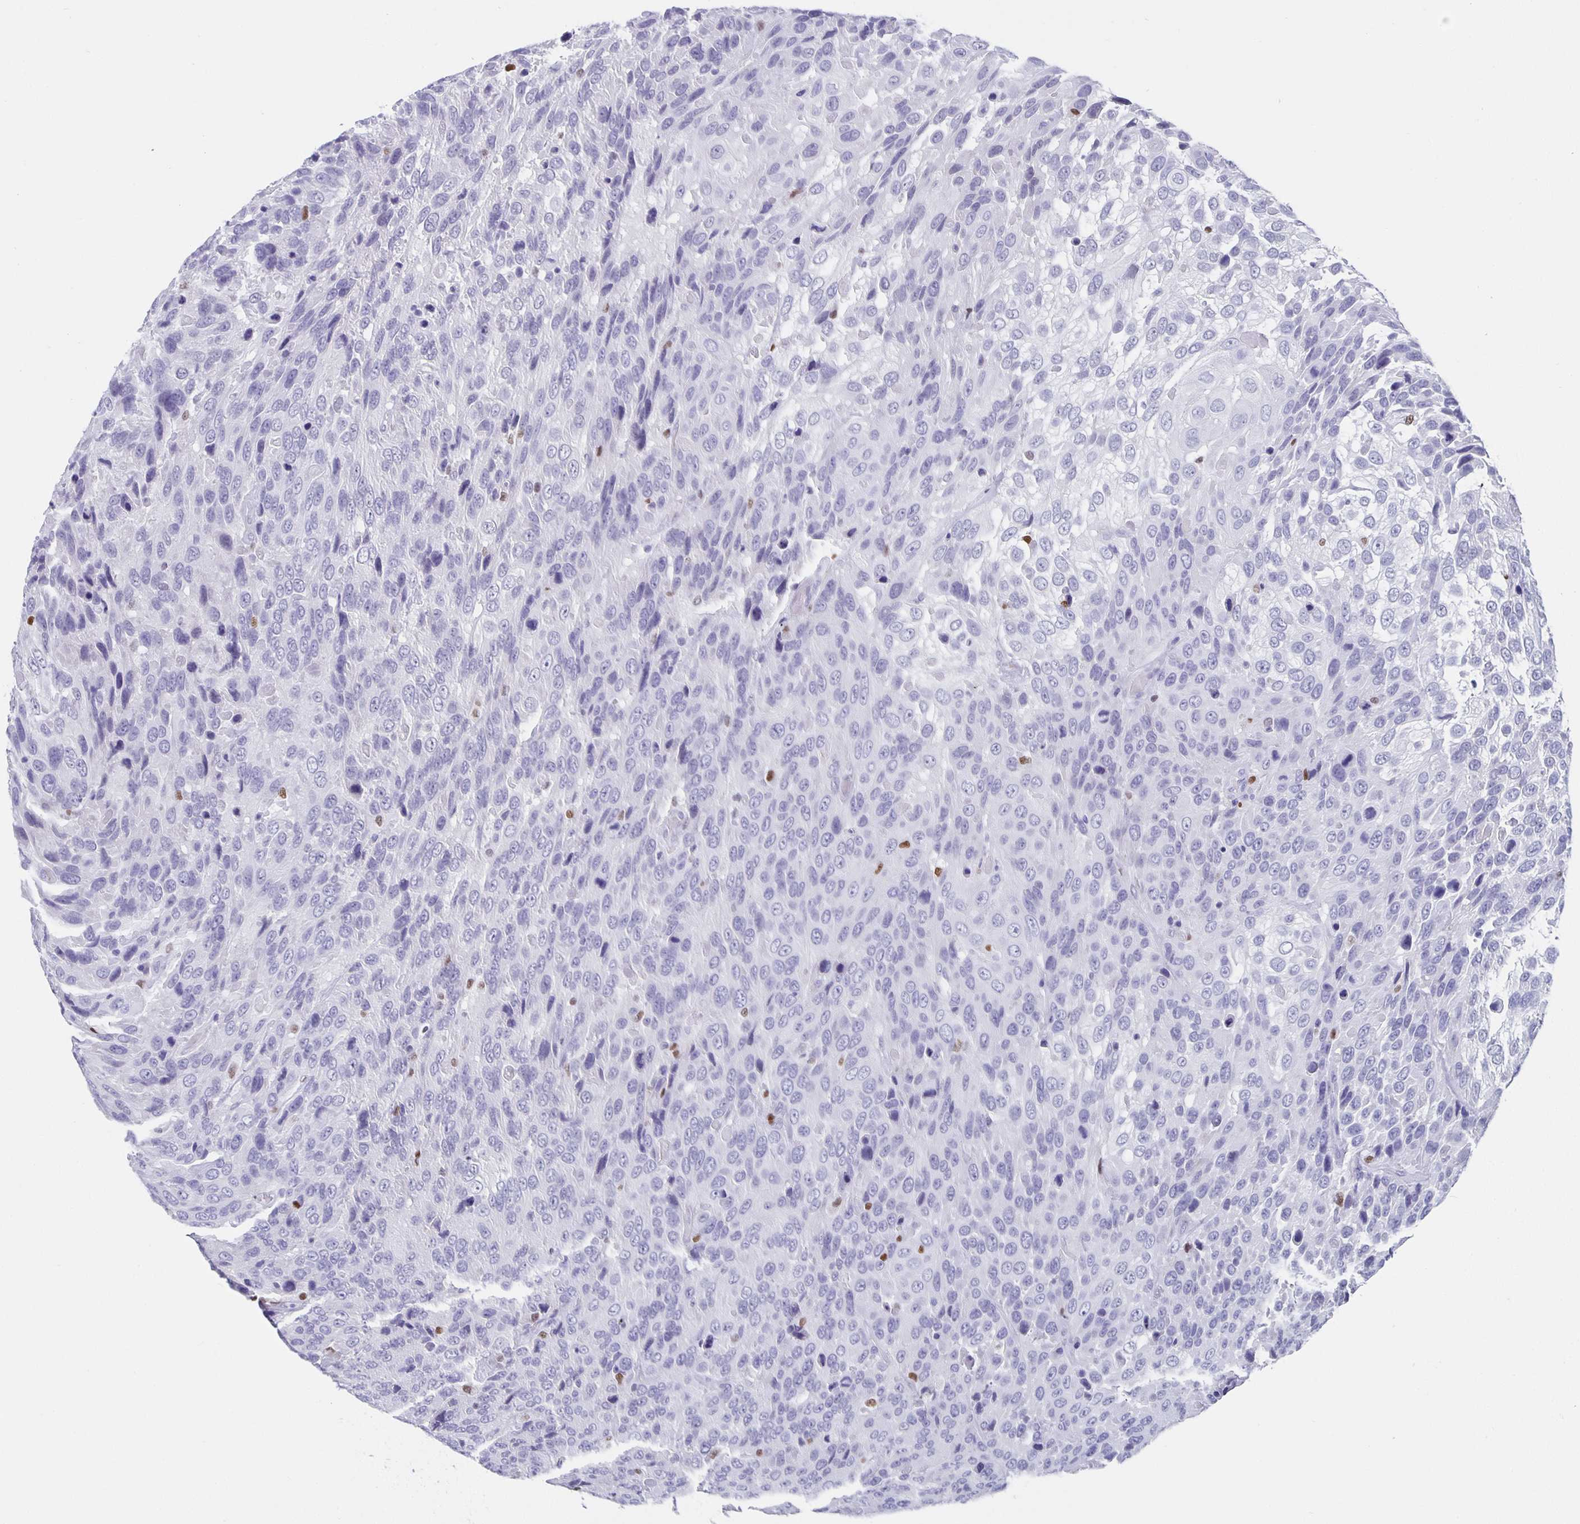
{"staining": {"intensity": "negative", "quantity": "none", "location": "none"}, "tissue": "urothelial cancer", "cell_type": "Tumor cells", "image_type": "cancer", "snomed": [{"axis": "morphology", "description": "Urothelial carcinoma, High grade"}, {"axis": "topography", "description": "Urinary bladder"}], "caption": "There is no significant expression in tumor cells of high-grade urothelial carcinoma.", "gene": "SATB2", "patient": {"sex": "female", "age": 70}}